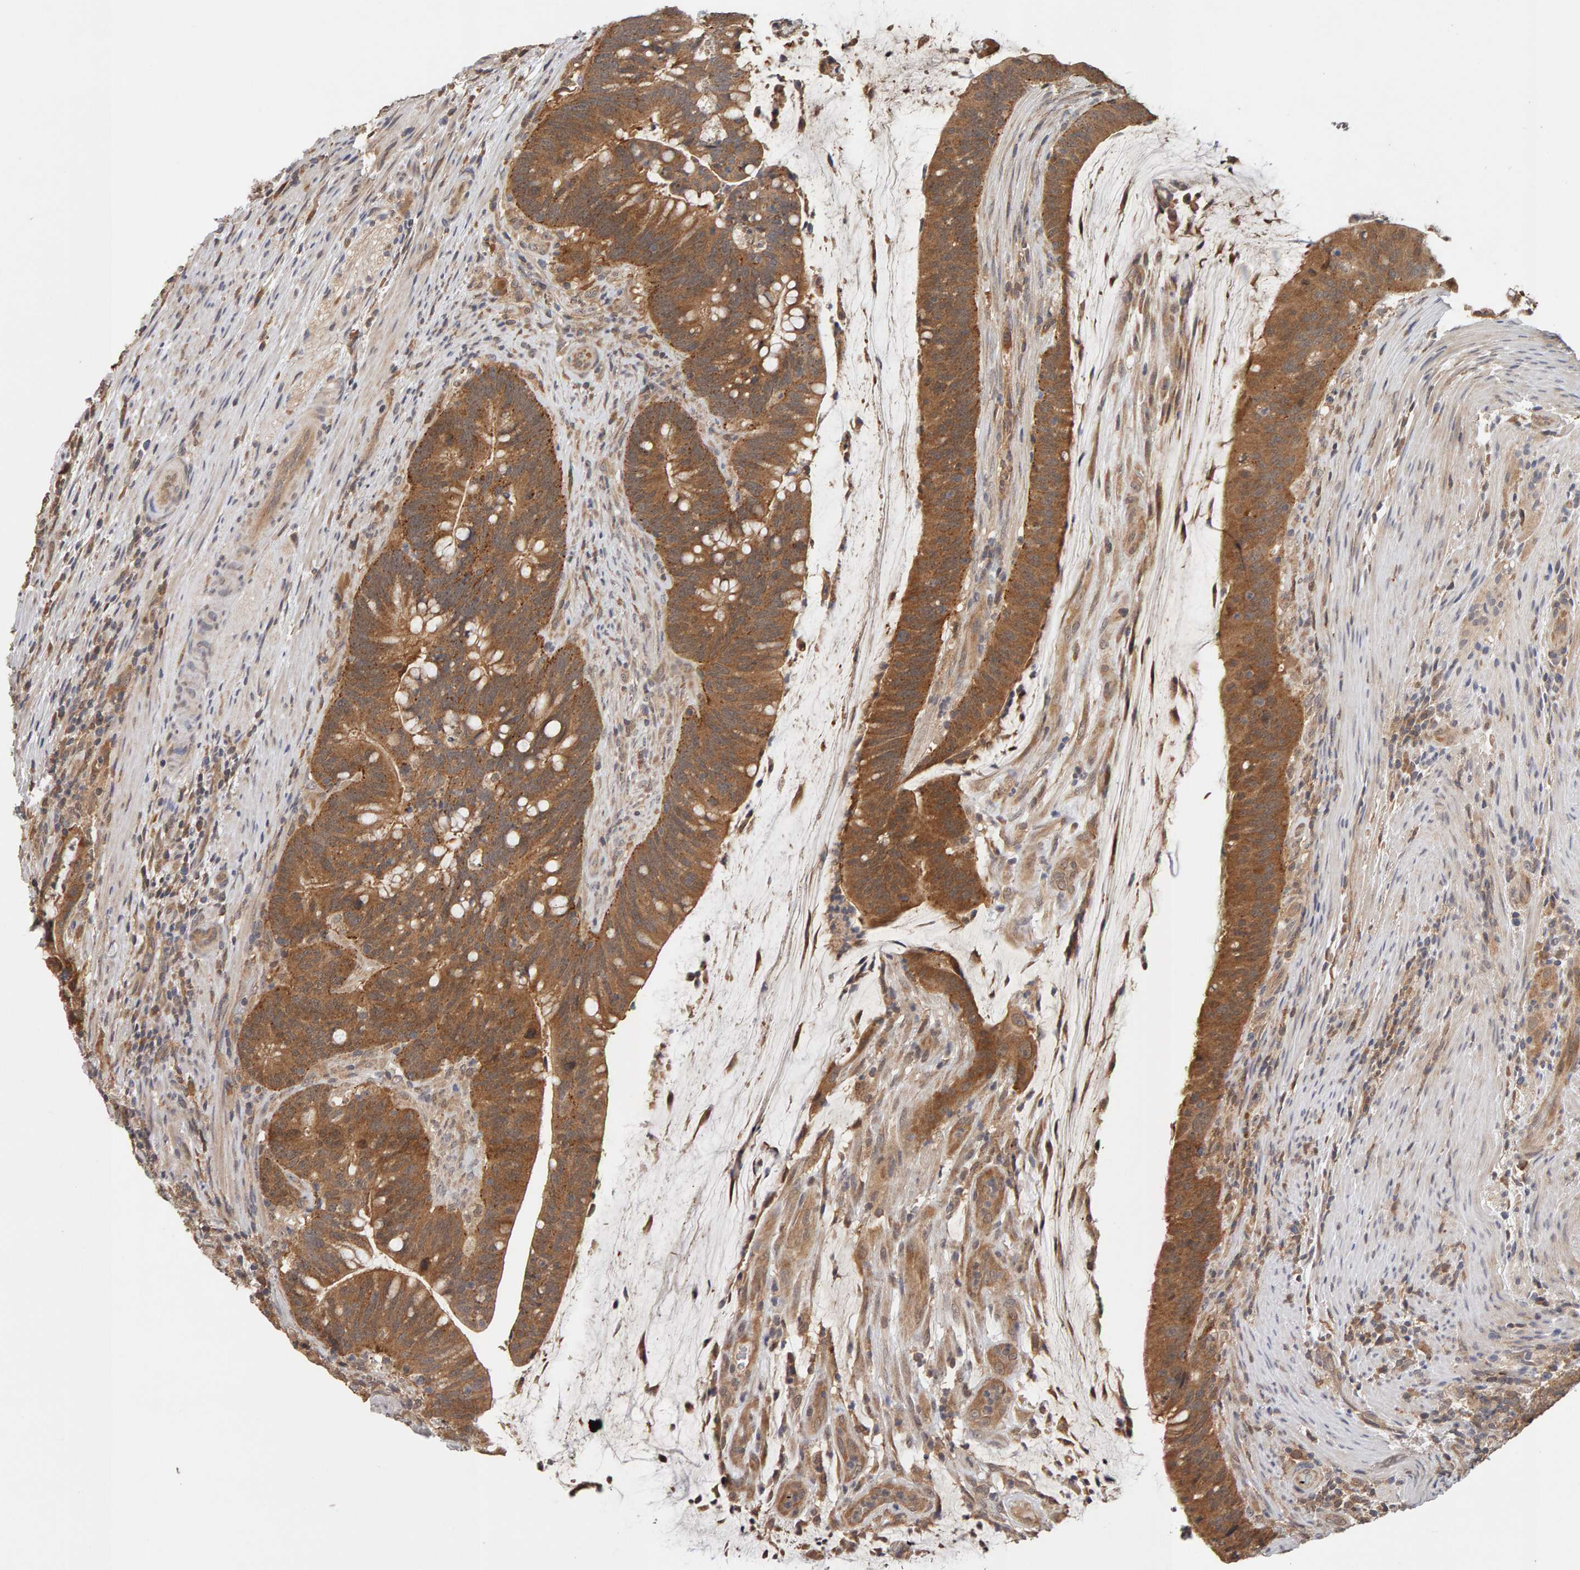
{"staining": {"intensity": "moderate", "quantity": ">75%", "location": "cytoplasmic/membranous"}, "tissue": "colorectal cancer", "cell_type": "Tumor cells", "image_type": "cancer", "snomed": [{"axis": "morphology", "description": "Adenocarcinoma, NOS"}, {"axis": "topography", "description": "Colon"}], "caption": "Human adenocarcinoma (colorectal) stained for a protein (brown) shows moderate cytoplasmic/membranous positive staining in approximately >75% of tumor cells.", "gene": "DNAJC7", "patient": {"sex": "female", "age": 66}}